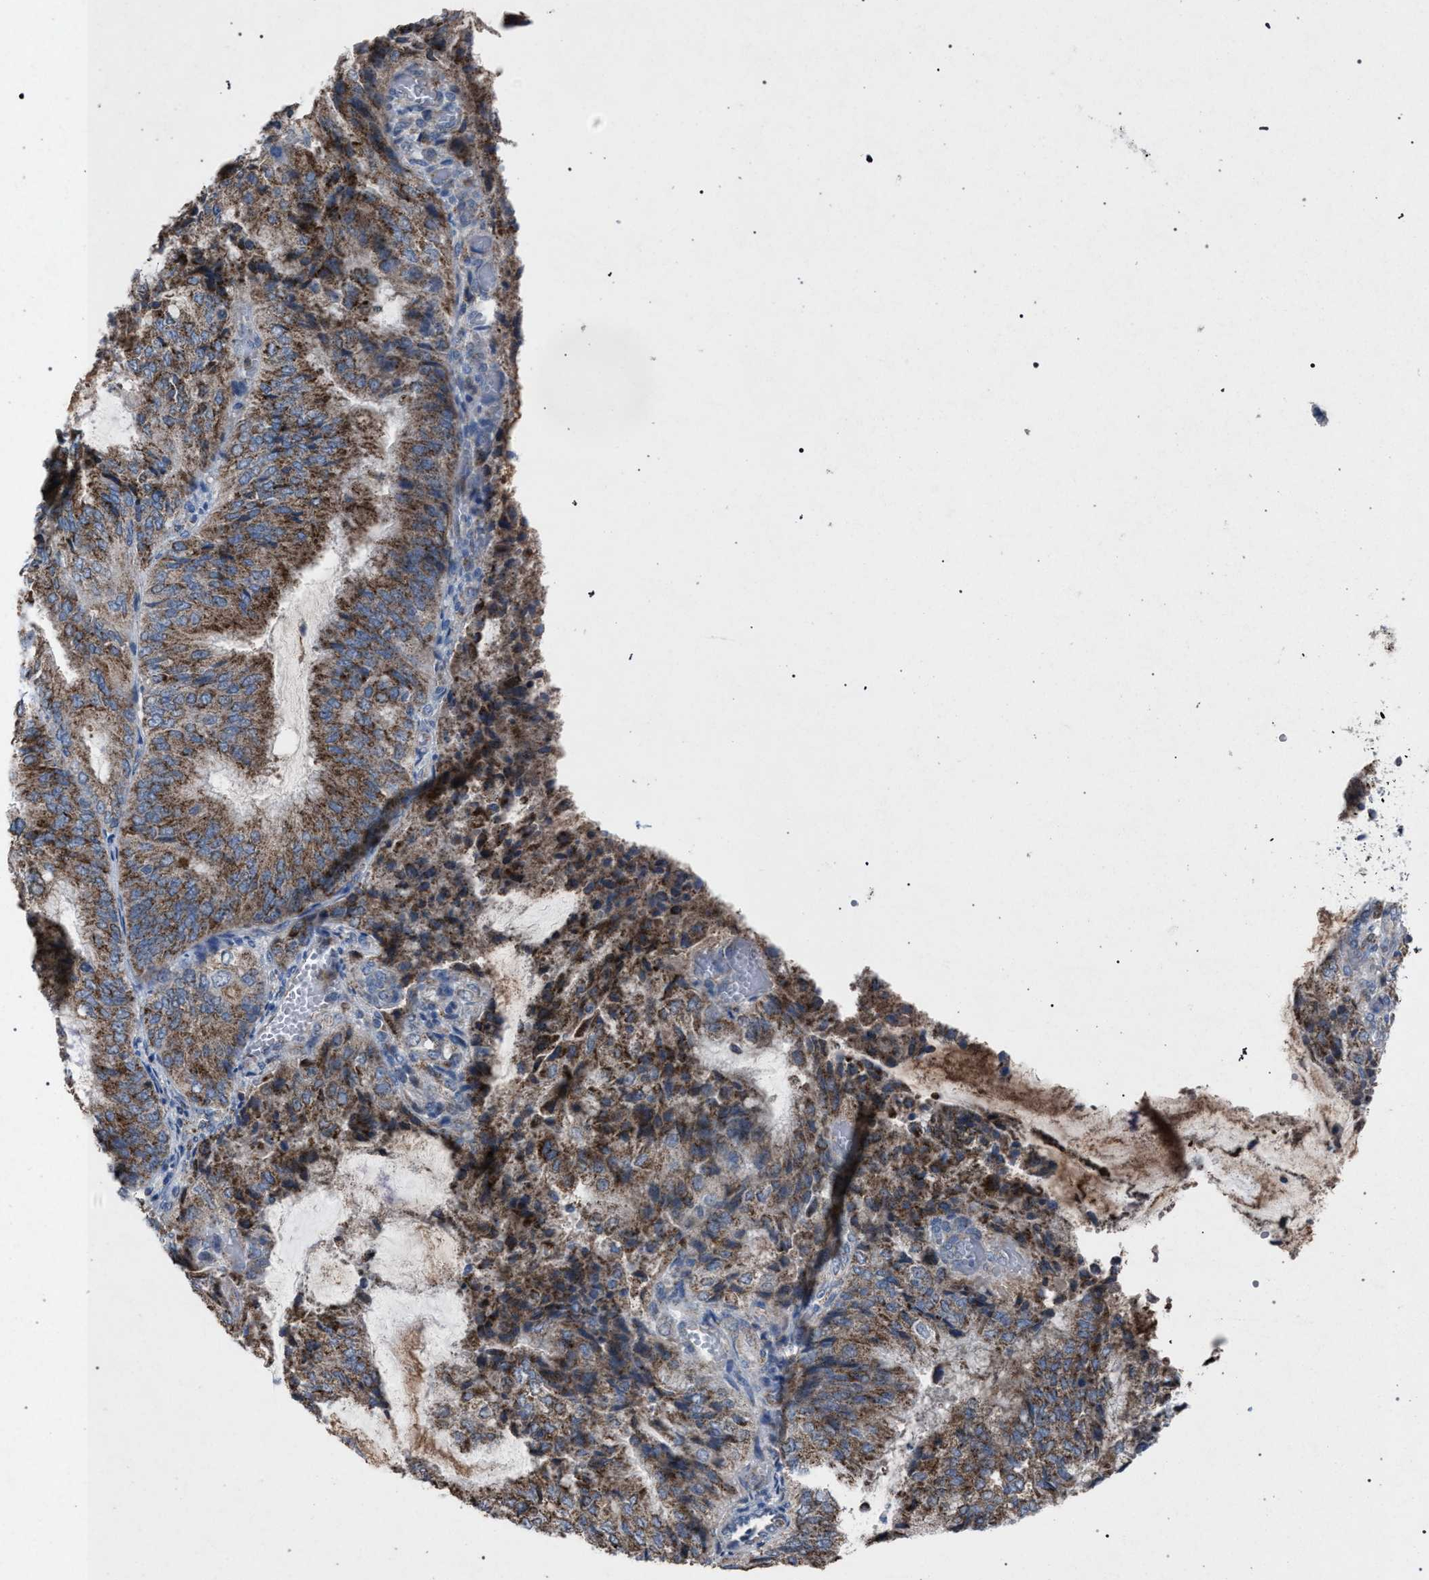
{"staining": {"intensity": "moderate", "quantity": ">75%", "location": "cytoplasmic/membranous"}, "tissue": "endometrial cancer", "cell_type": "Tumor cells", "image_type": "cancer", "snomed": [{"axis": "morphology", "description": "Adenocarcinoma, NOS"}, {"axis": "topography", "description": "Endometrium"}], "caption": "Brown immunohistochemical staining in adenocarcinoma (endometrial) displays moderate cytoplasmic/membranous positivity in approximately >75% of tumor cells. (Stains: DAB (3,3'-diaminobenzidine) in brown, nuclei in blue, Microscopy: brightfield microscopy at high magnification).", "gene": "HSD17B4", "patient": {"sex": "female", "age": 81}}